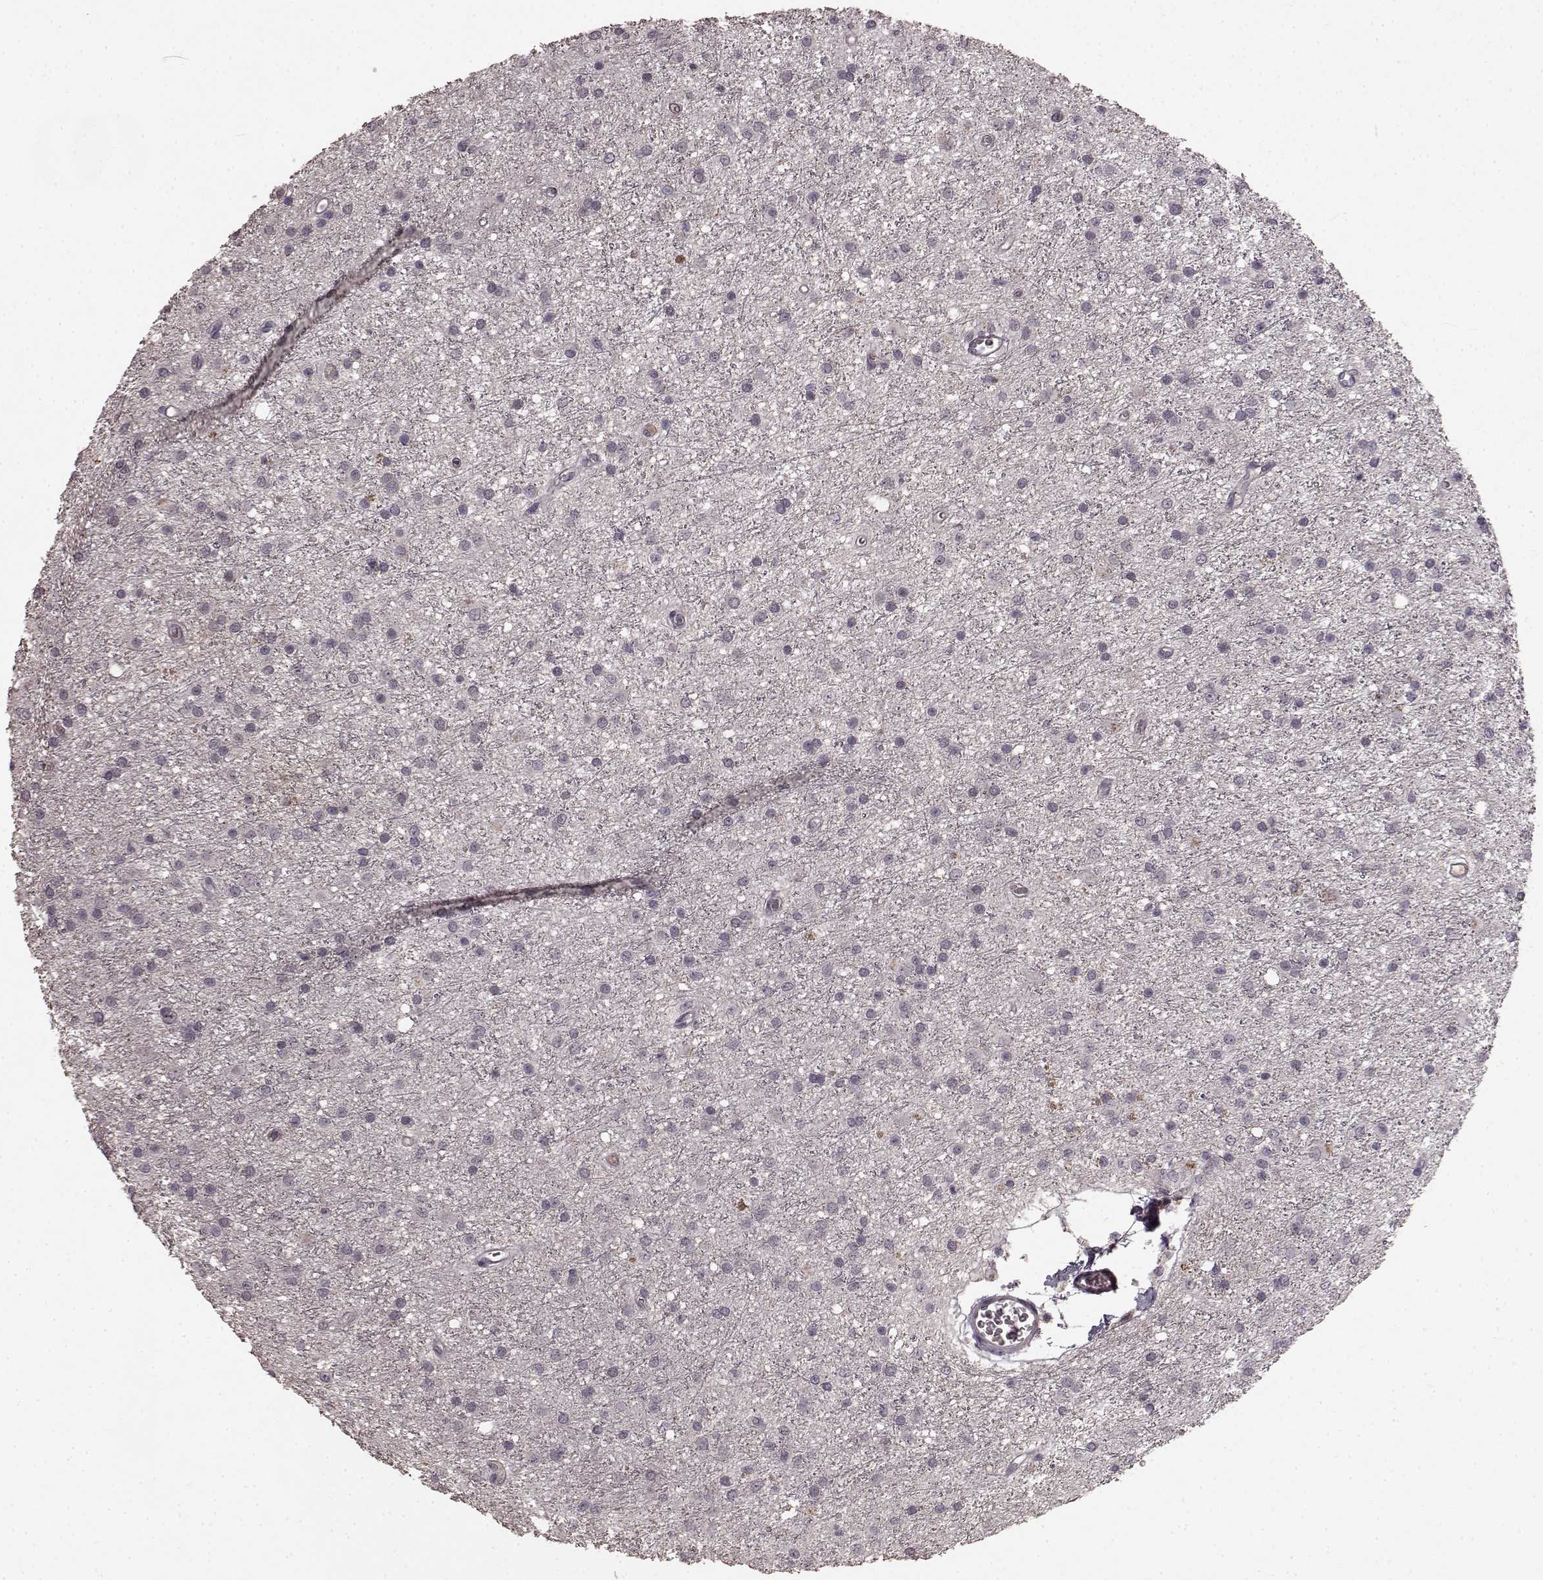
{"staining": {"intensity": "negative", "quantity": "none", "location": "none"}, "tissue": "glioma", "cell_type": "Tumor cells", "image_type": "cancer", "snomed": [{"axis": "morphology", "description": "Glioma, malignant, Low grade"}, {"axis": "topography", "description": "Brain"}], "caption": "IHC micrograph of human malignant low-grade glioma stained for a protein (brown), which demonstrates no staining in tumor cells. Nuclei are stained in blue.", "gene": "SLC22A18", "patient": {"sex": "male", "age": 27}}